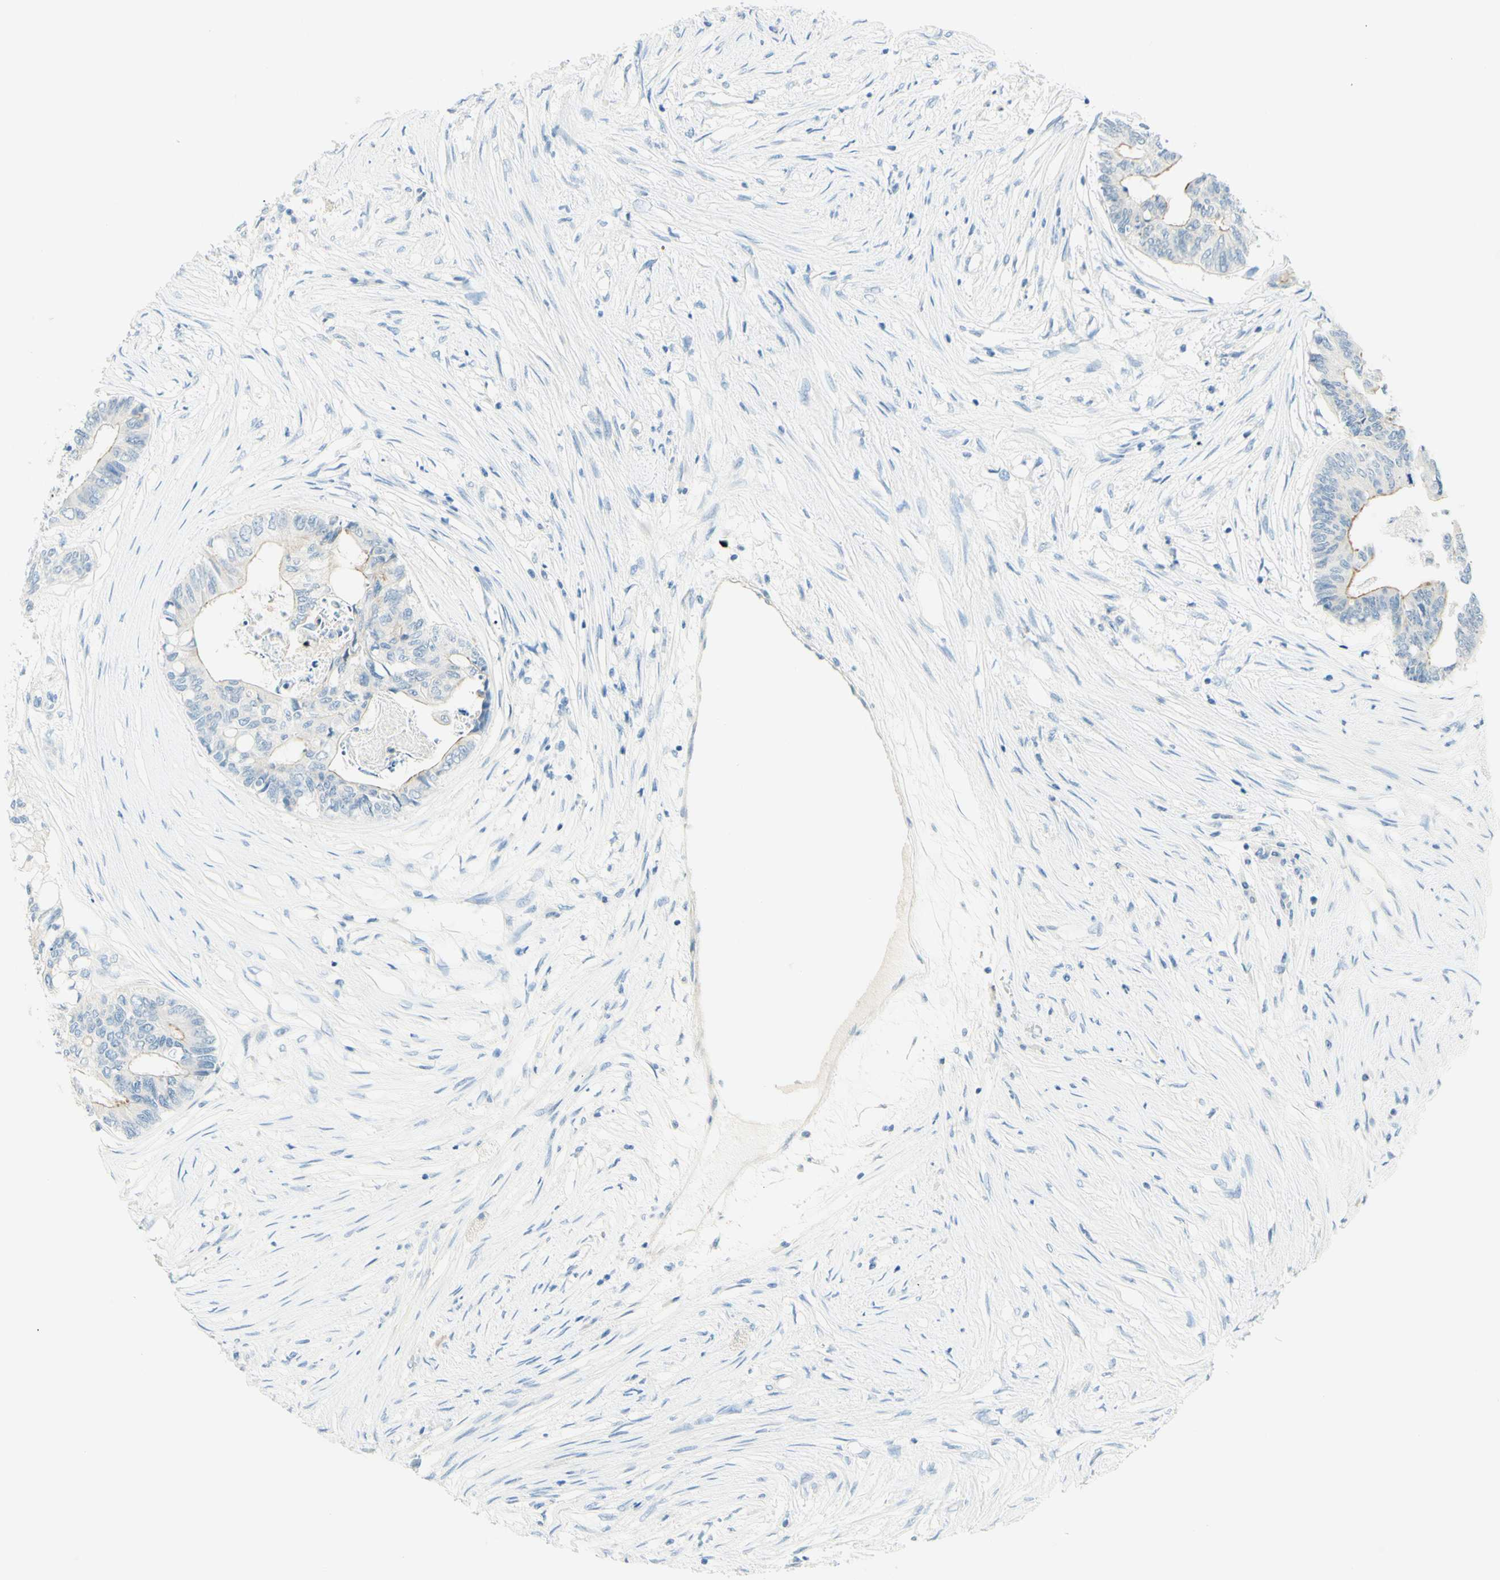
{"staining": {"intensity": "negative", "quantity": "none", "location": "none"}, "tissue": "colorectal cancer", "cell_type": "Tumor cells", "image_type": "cancer", "snomed": [{"axis": "morphology", "description": "Adenocarcinoma, NOS"}, {"axis": "topography", "description": "Rectum"}], "caption": "Tumor cells show no significant positivity in colorectal adenocarcinoma.", "gene": "TMEM132D", "patient": {"sex": "male", "age": 63}}